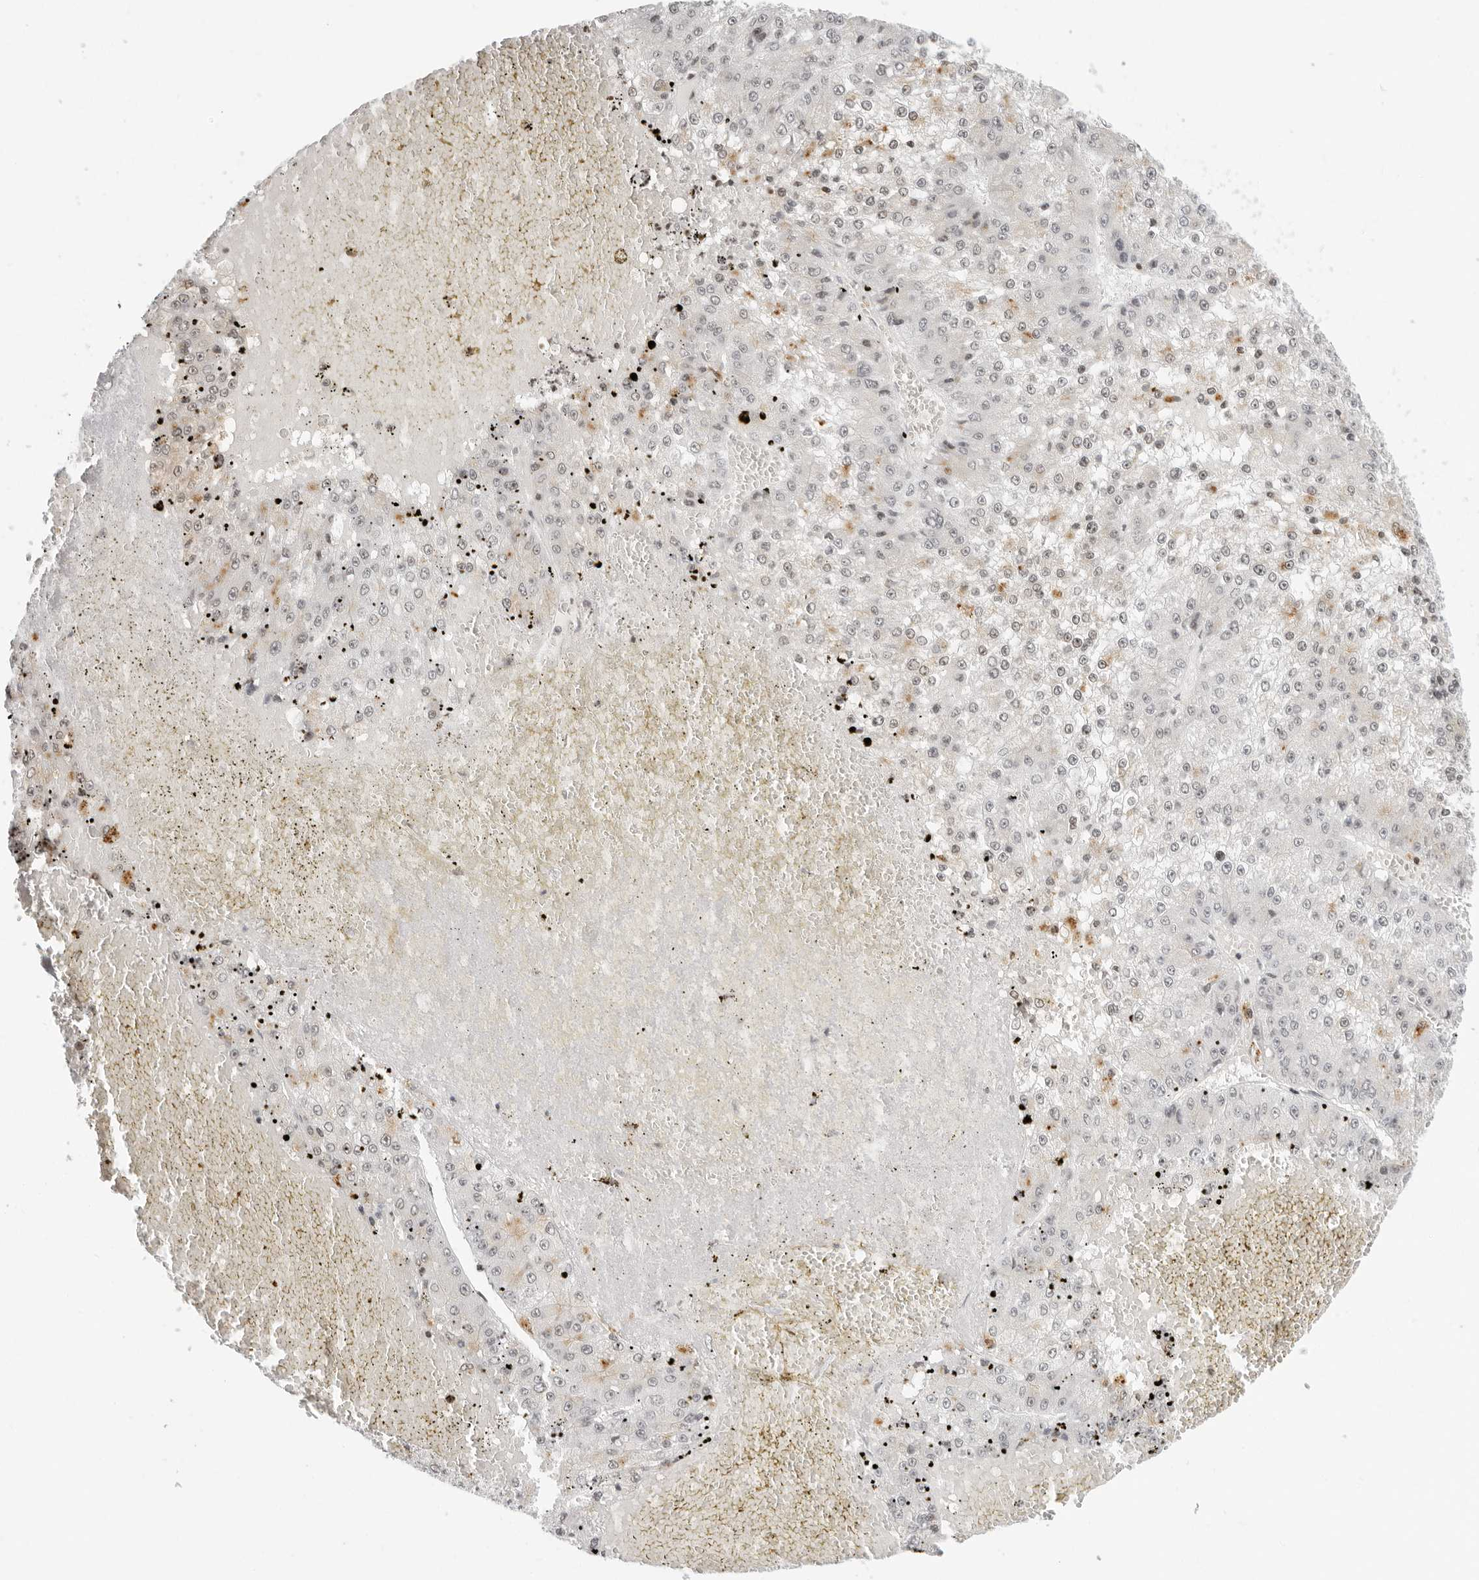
{"staining": {"intensity": "weak", "quantity": "<25%", "location": "cytoplasmic/membranous"}, "tissue": "liver cancer", "cell_type": "Tumor cells", "image_type": "cancer", "snomed": [{"axis": "morphology", "description": "Carcinoma, Hepatocellular, NOS"}, {"axis": "topography", "description": "Liver"}], "caption": "Micrograph shows no significant protein positivity in tumor cells of hepatocellular carcinoma (liver).", "gene": "MSH6", "patient": {"sex": "female", "age": 73}}